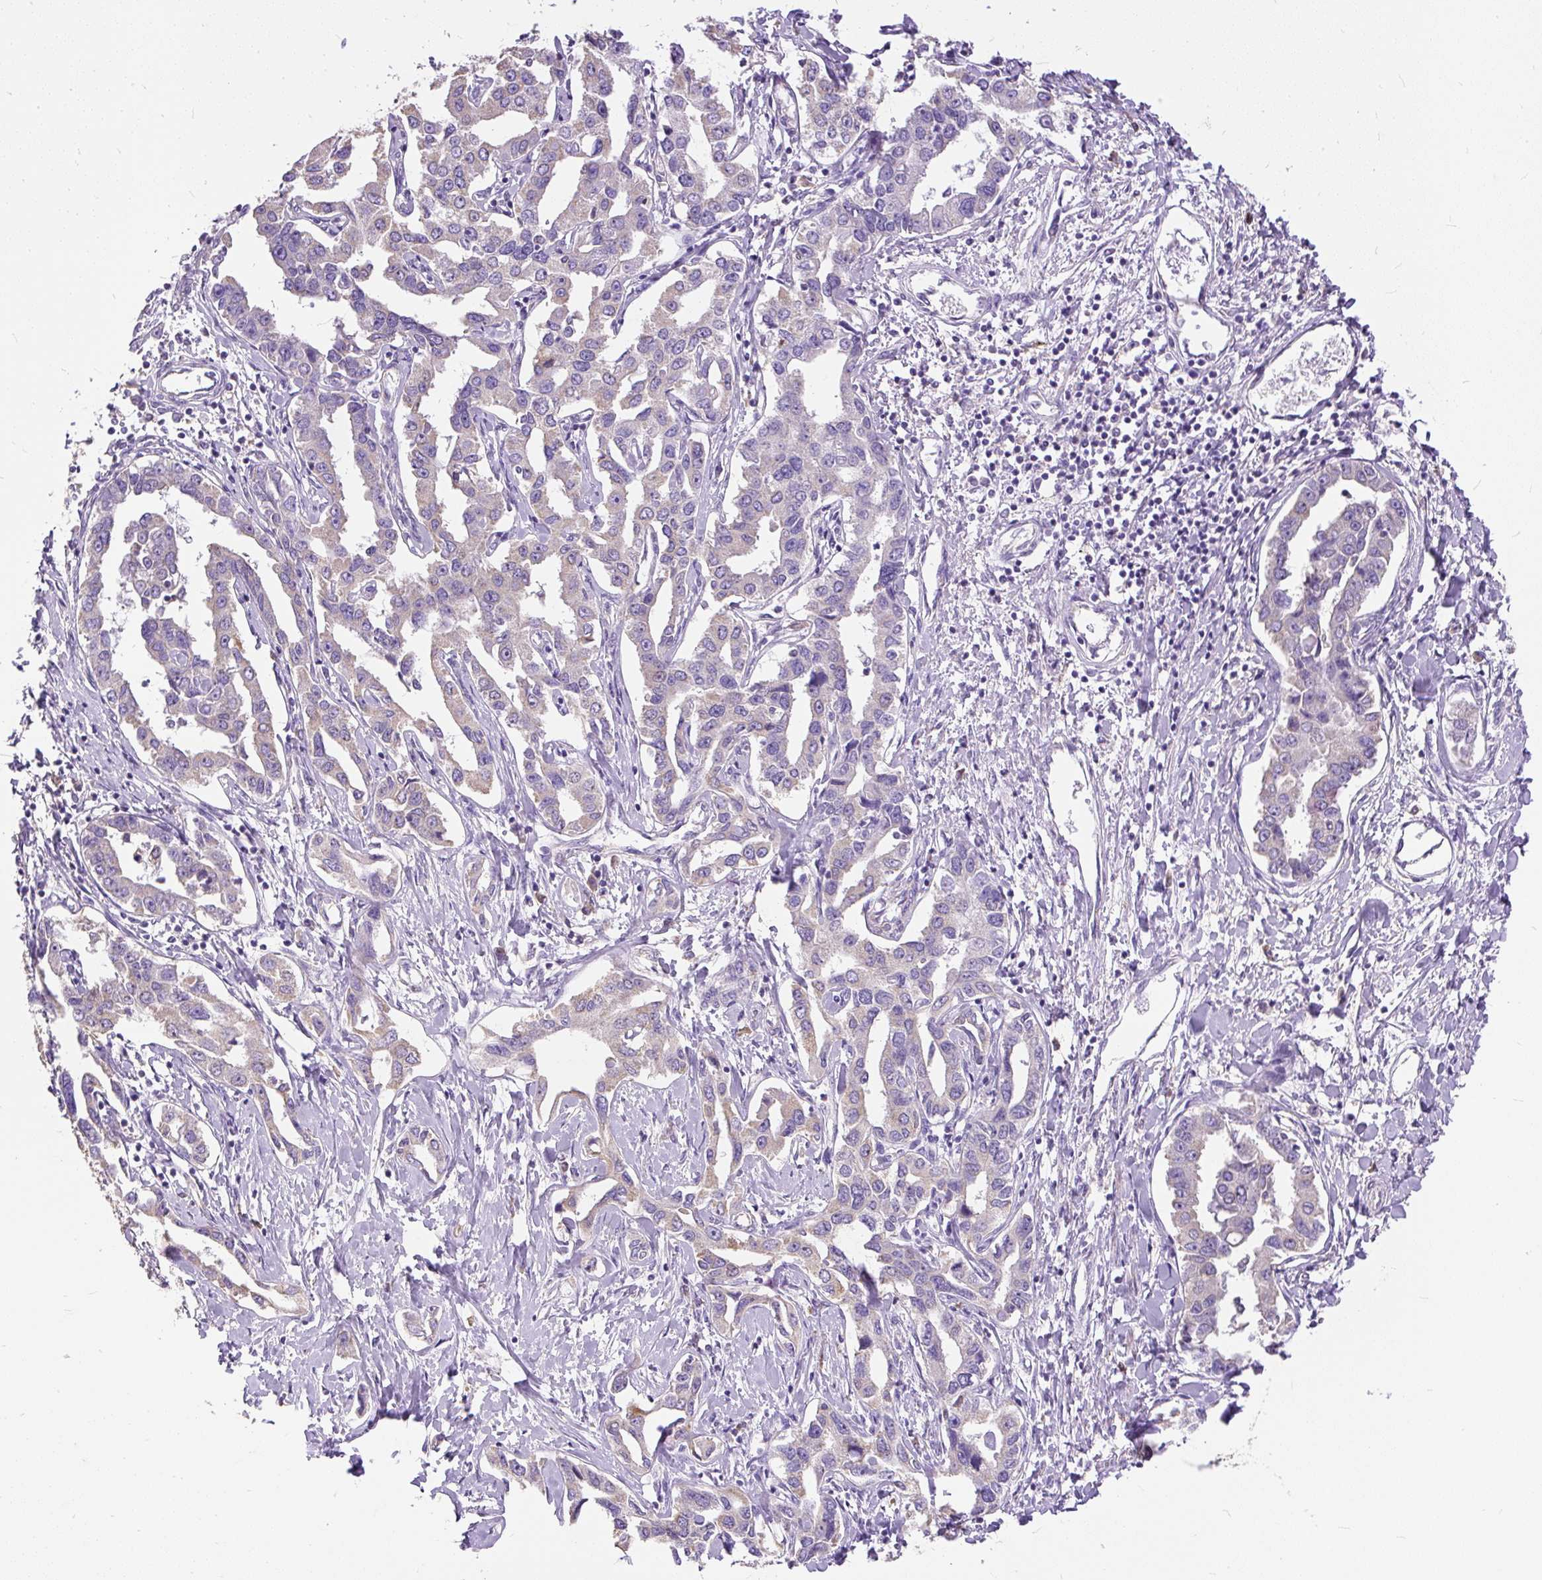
{"staining": {"intensity": "weak", "quantity": "<25%", "location": "cytoplasmic/membranous"}, "tissue": "liver cancer", "cell_type": "Tumor cells", "image_type": "cancer", "snomed": [{"axis": "morphology", "description": "Cholangiocarcinoma"}, {"axis": "topography", "description": "Liver"}], "caption": "Protein analysis of liver cholangiocarcinoma displays no significant positivity in tumor cells.", "gene": "GBX1", "patient": {"sex": "male", "age": 59}}